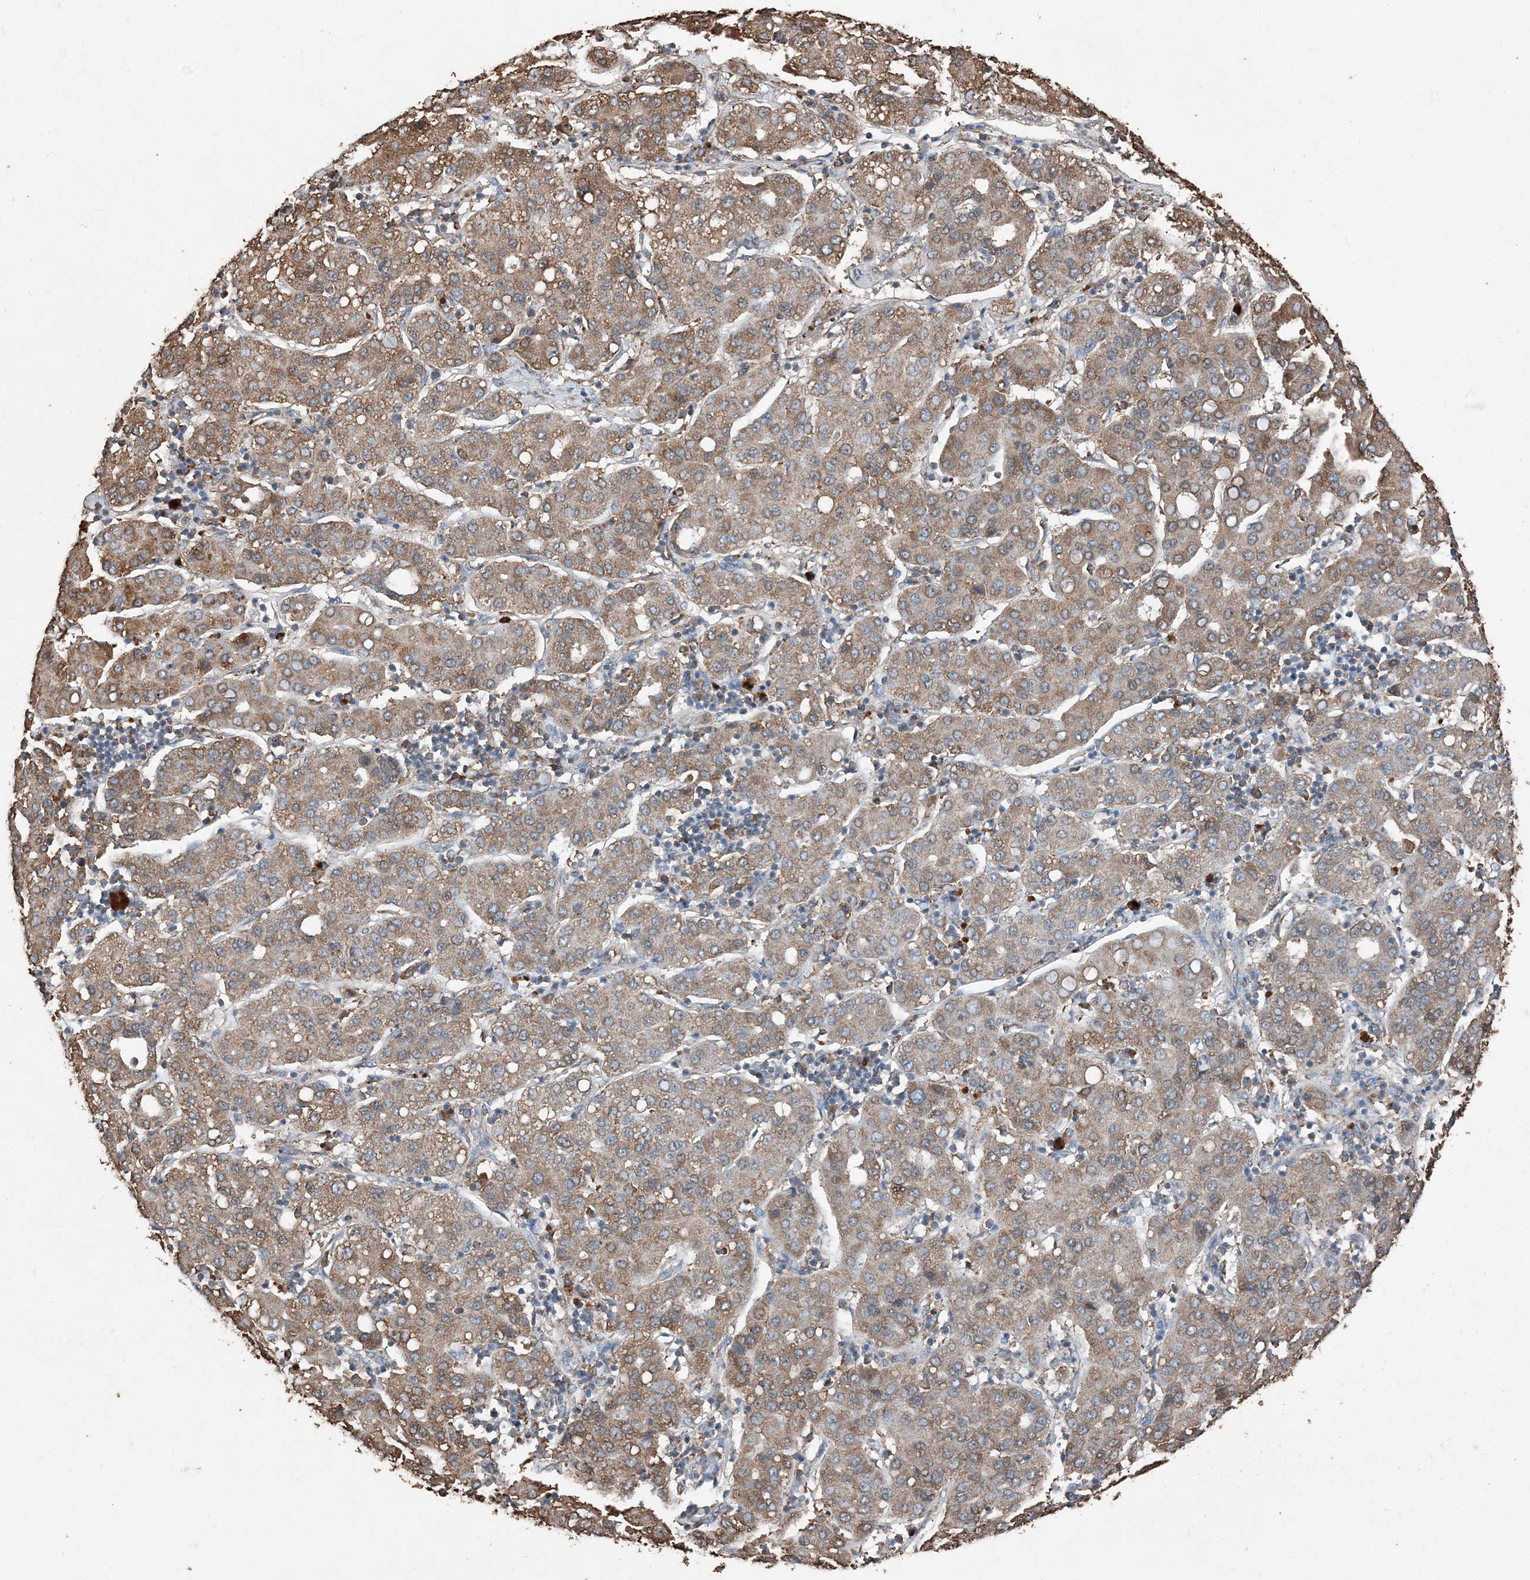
{"staining": {"intensity": "moderate", "quantity": ">75%", "location": "cytoplasmic/membranous"}, "tissue": "liver cancer", "cell_type": "Tumor cells", "image_type": "cancer", "snomed": [{"axis": "morphology", "description": "Carcinoma, Hepatocellular, NOS"}, {"axis": "topography", "description": "Liver"}], "caption": "A brown stain labels moderate cytoplasmic/membranous positivity of a protein in liver cancer tumor cells. Using DAB (brown) and hematoxylin (blue) stains, captured at high magnification using brightfield microscopy.", "gene": "PDIA6", "patient": {"sex": "male", "age": 65}}